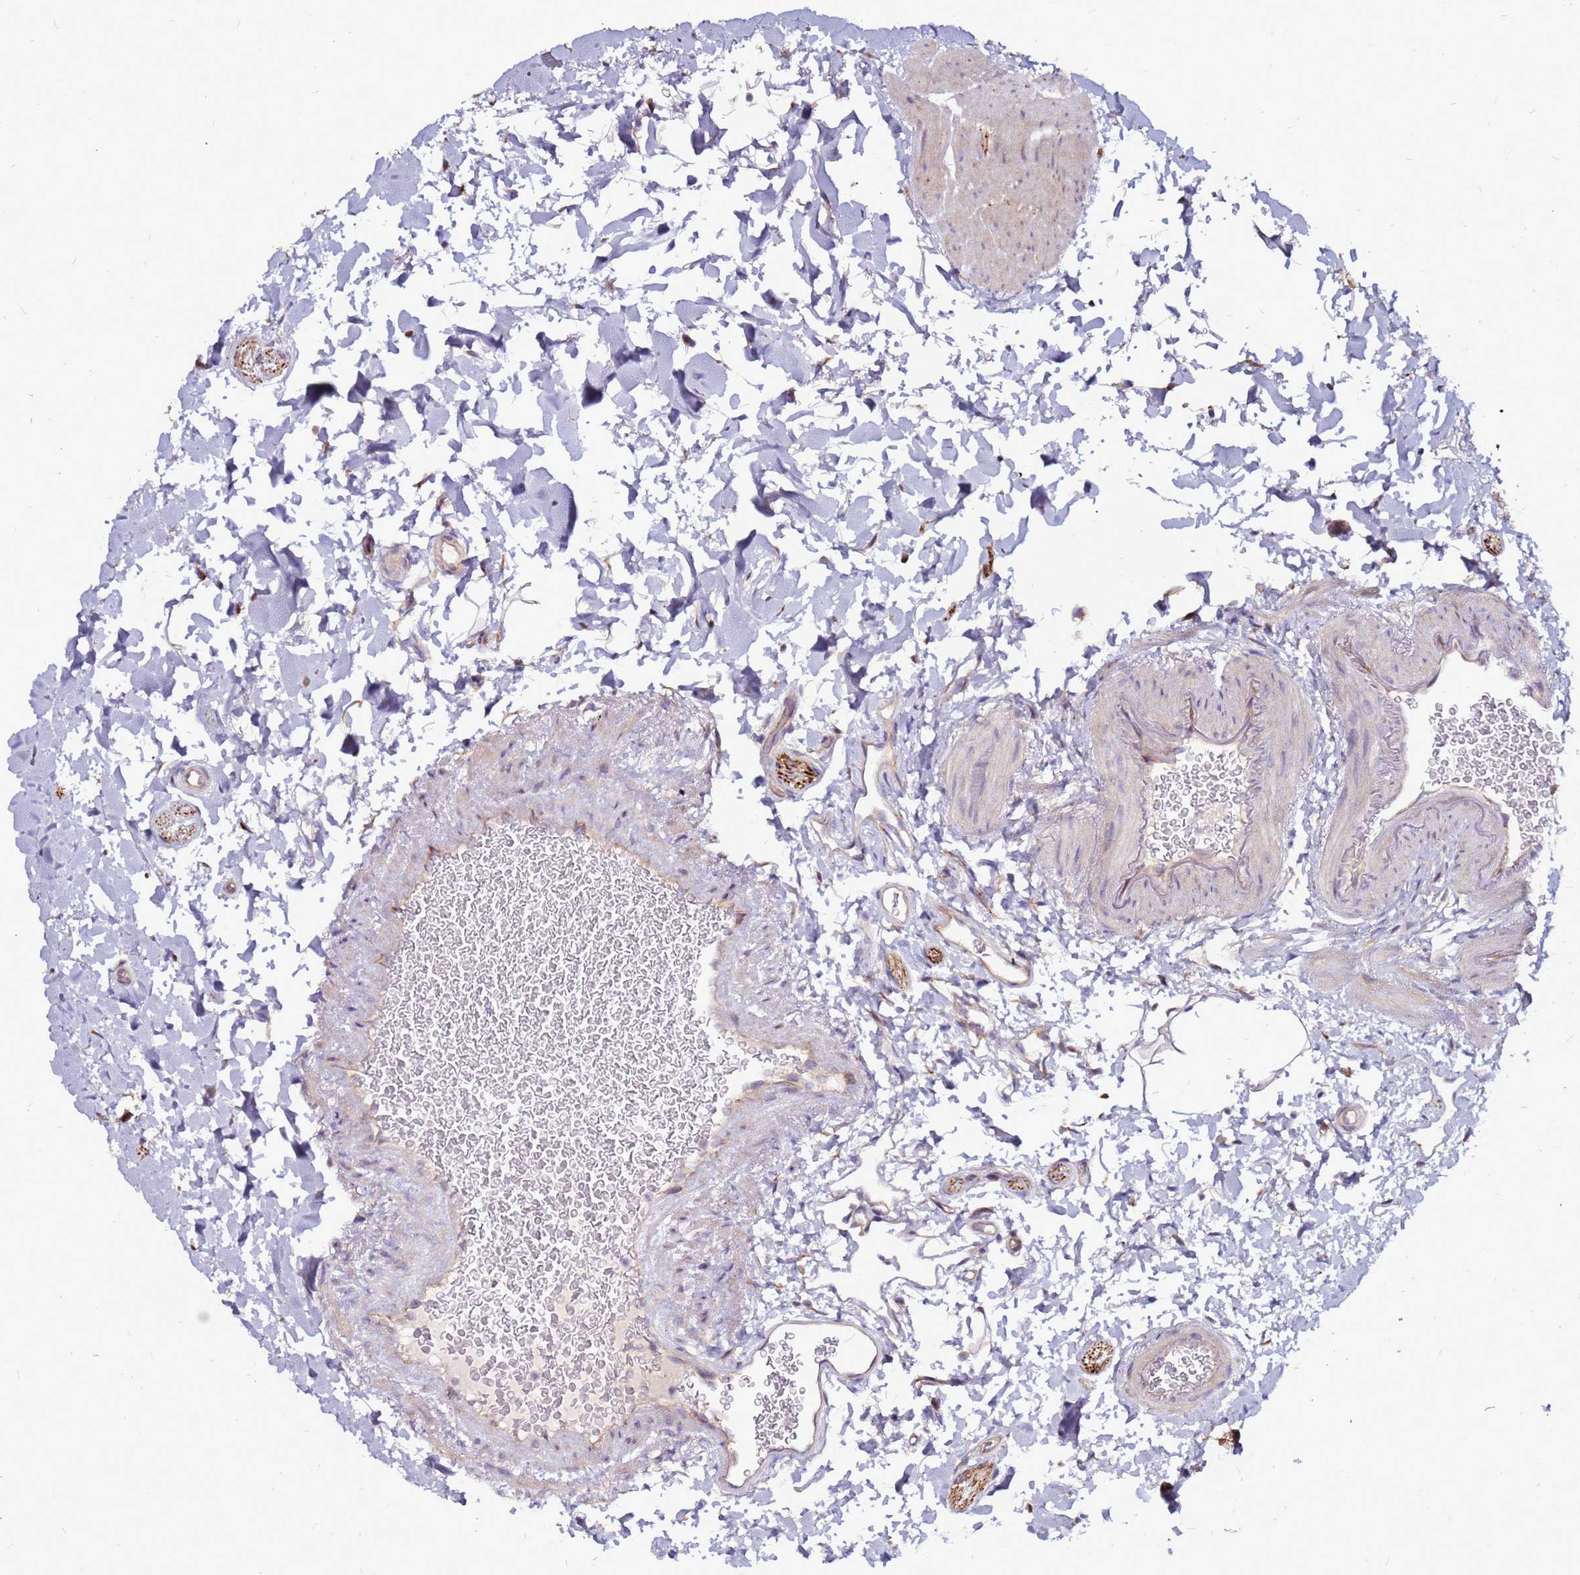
{"staining": {"intensity": "weak", "quantity": ">75%", "location": "cytoplasmic/membranous"}, "tissue": "colon", "cell_type": "Endothelial cells", "image_type": "normal", "snomed": [{"axis": "morphology", "description": "Normal tissue, NOS"}, {"axis": "topography", "description": "Colon"}], "caption": "Colon stained for a protein demonstrates weak cytoplasmic/membranous positivity in endothelial cells. The staining is performed using DAB brown chromogen to label protein expression. The nuclei are counter-stained blue using hematoxylin.", "gene": "GPN3", "patient": {"sex": "female", "age": 82}}